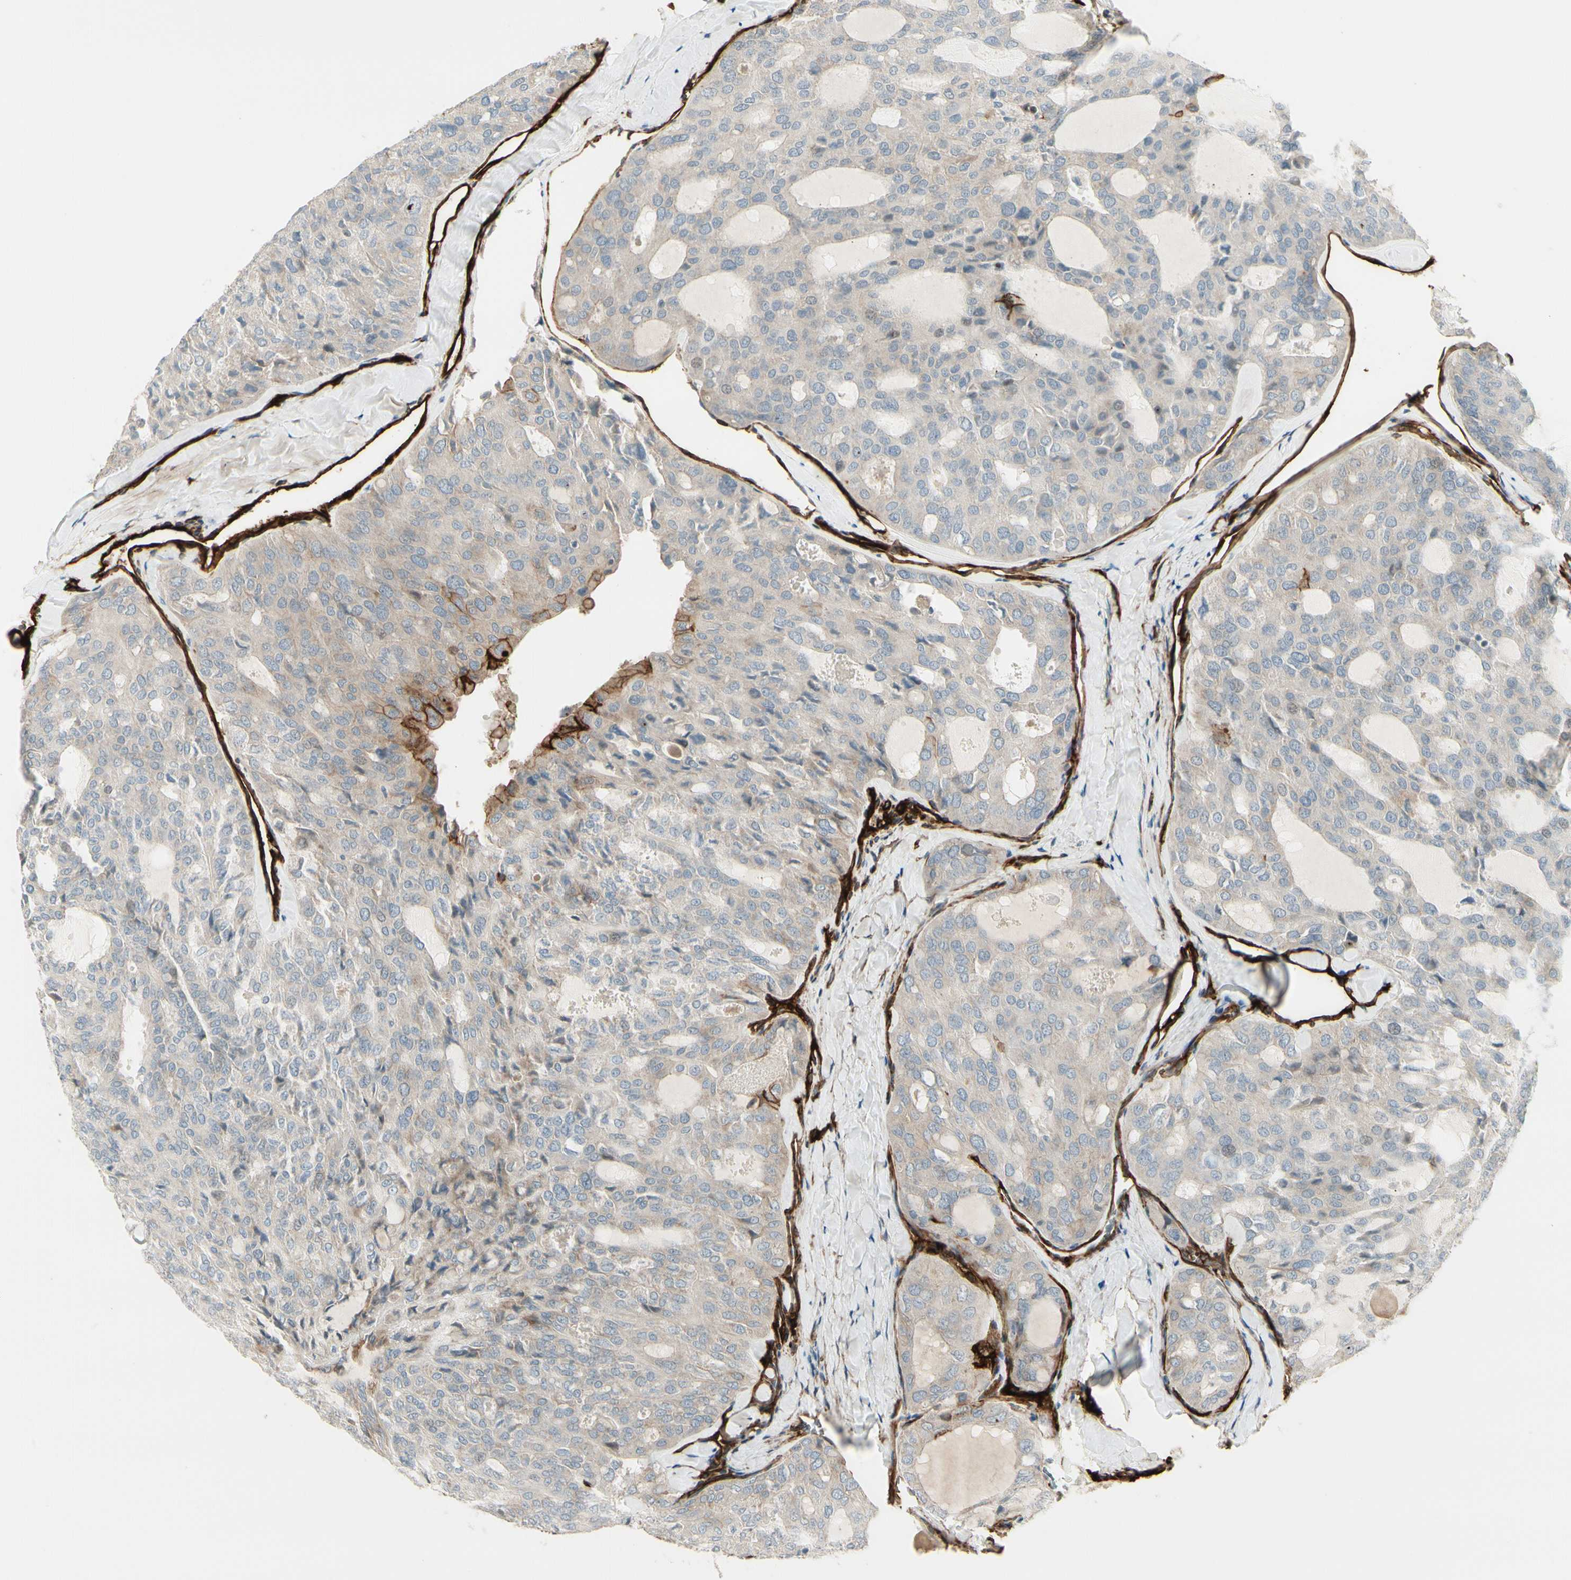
{"staining": {"intensity": "strong", "quantity": "<25%", "location": "cytoplasmic/membranous"}, "tissue": "thyroid cancer", "cell_type": "Tumor cells", "image_type": "cancer", "snomed": [{"axis": "morphology", "description": "Follicular adenoma carcinoma, NOS"}, {"axis": "topography", "description": "Thyroid gland"}], "caption": "Immunohistochemistry micrograph of neoplastic tissue: human thyroid cancer (follicular adenoma carcinoma) stained using immunohistochemistry (IHC) exhibits medium levels of strong protein expression localized specifically in the cytoplasmic/membranous of tumor cells, appearing as a cytoplasmic/membranous brown color.", "gene": "MCAM", "patient": {"sex": "male", "age": 75}}